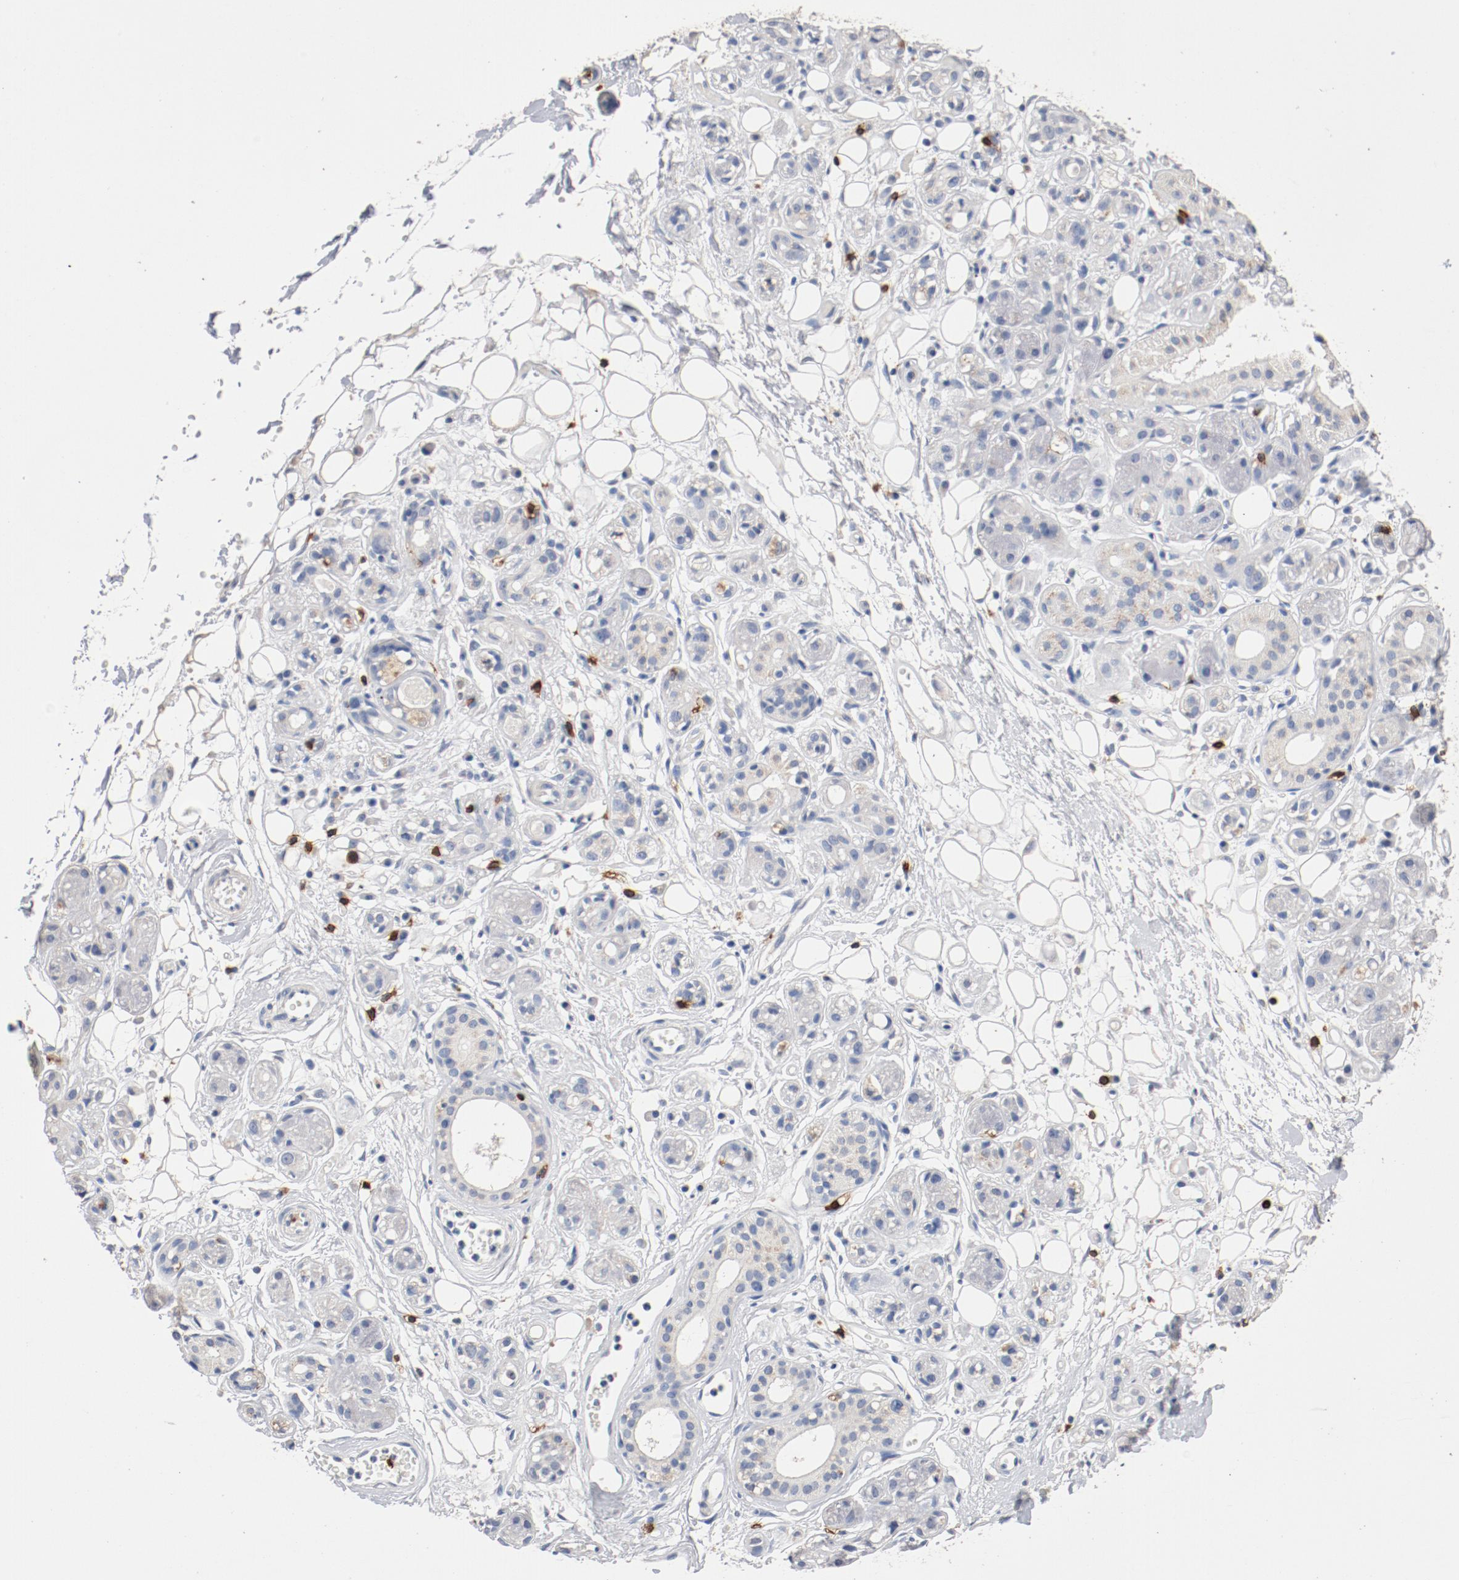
{"staining": {"intensity": "negative", "quantity": "none", "location": "none"}, "tissue": "salivary gland", "cell_type": "Glandular cells", "image_type": "normal", "snomed": [{"axis": "morphology", "description": "Normal tissue, NOS"}, {"axis": "topography", "description": "Salivary gland"}], "caption": "Immunohistochemical staining of normal salivary gland shows no significant staining in glandular cells.", "gene": "CD247", "patient": {"sex": "male", "age": 54}}